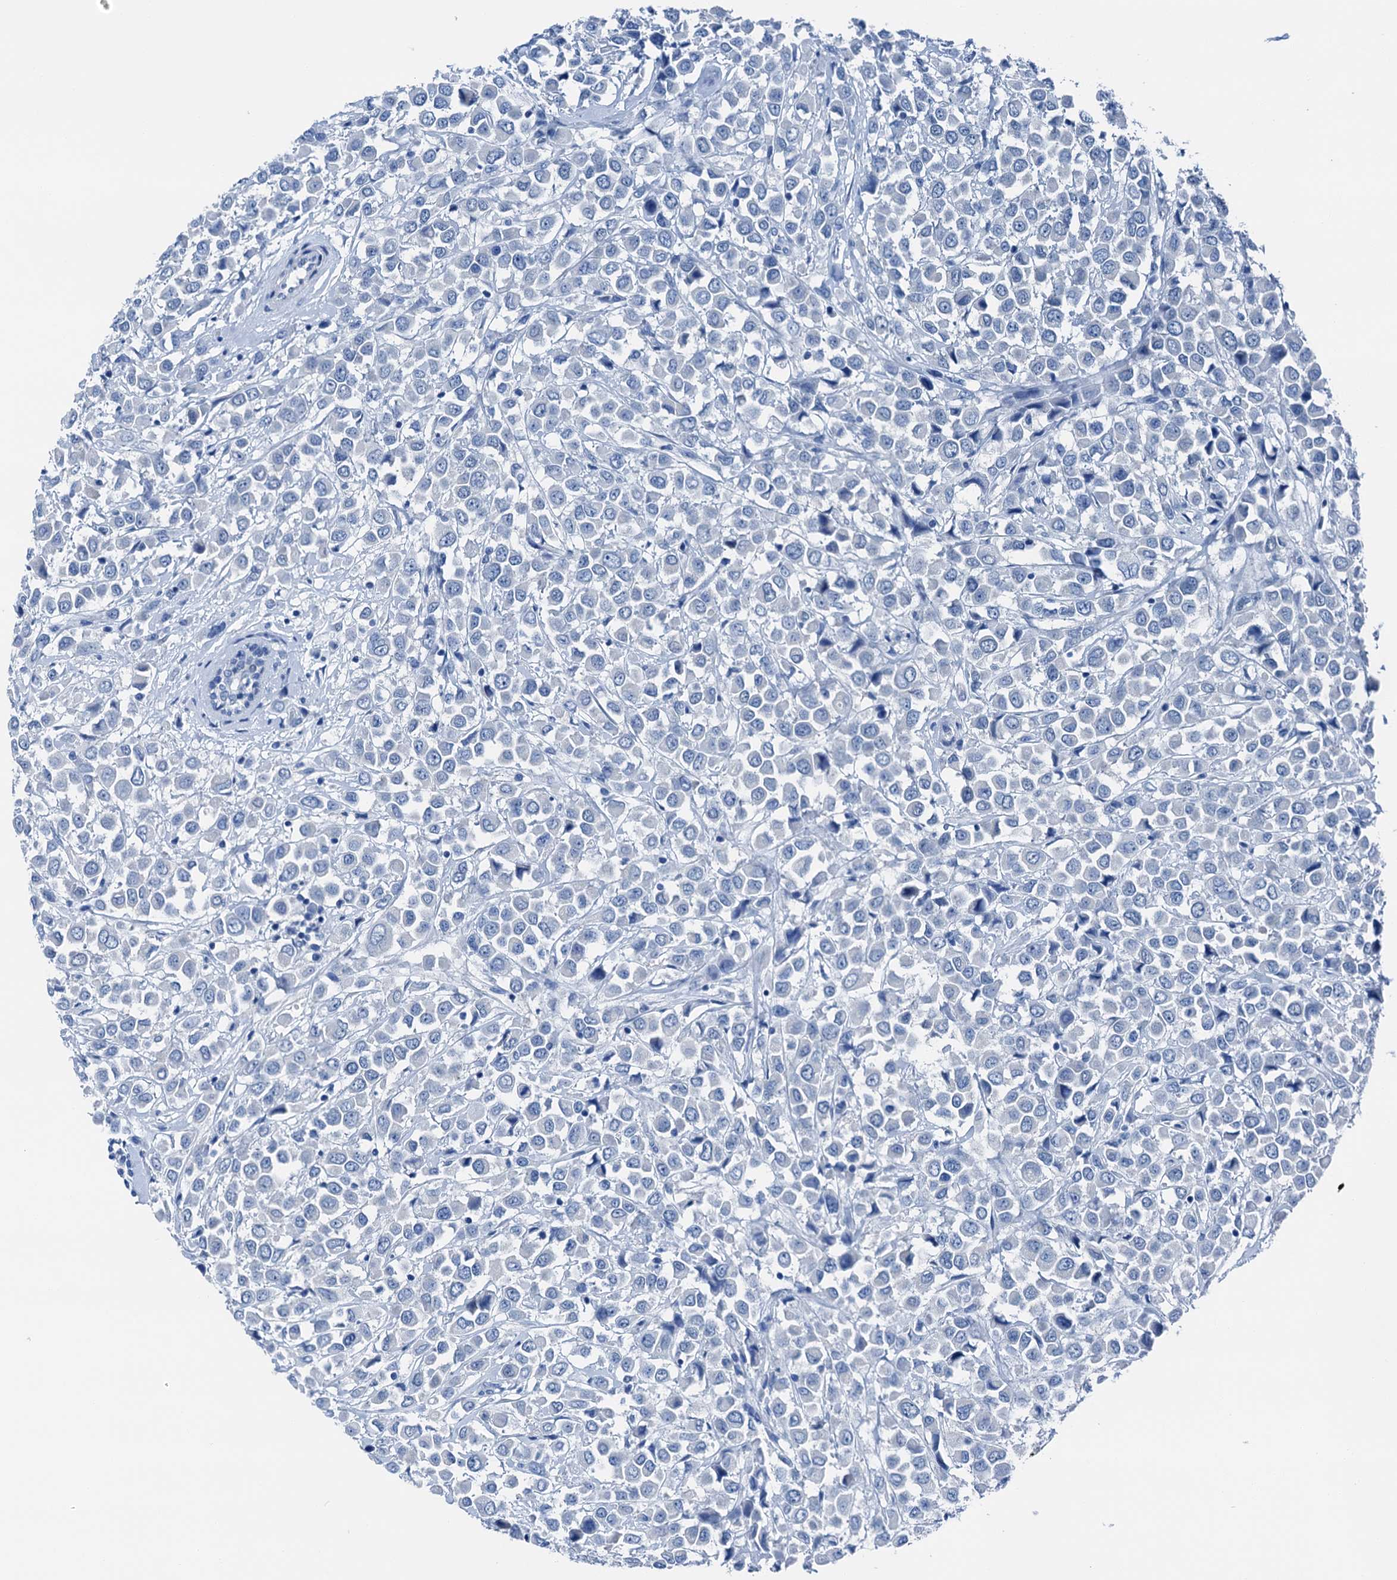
{"staining": {"intensity": "negative", "quantity": "none", "location": "none"}, "tissue": "breast cancer", "cell_type": "Tumor cells", "image_type": "cancer", "snomed": [{"axis": "morphology", "description": "Duct carcinoma"}, {"axis": "topography", "description": "Breast"}], "caption": "Immunohistochemistry (IHC) micrograph of human breast intraductal carcinoma stained for a protein (brown), which reveals no staining in tumor cells.", "gene": "CBLN3", "patient": {"sex": "female", "age": 61}}